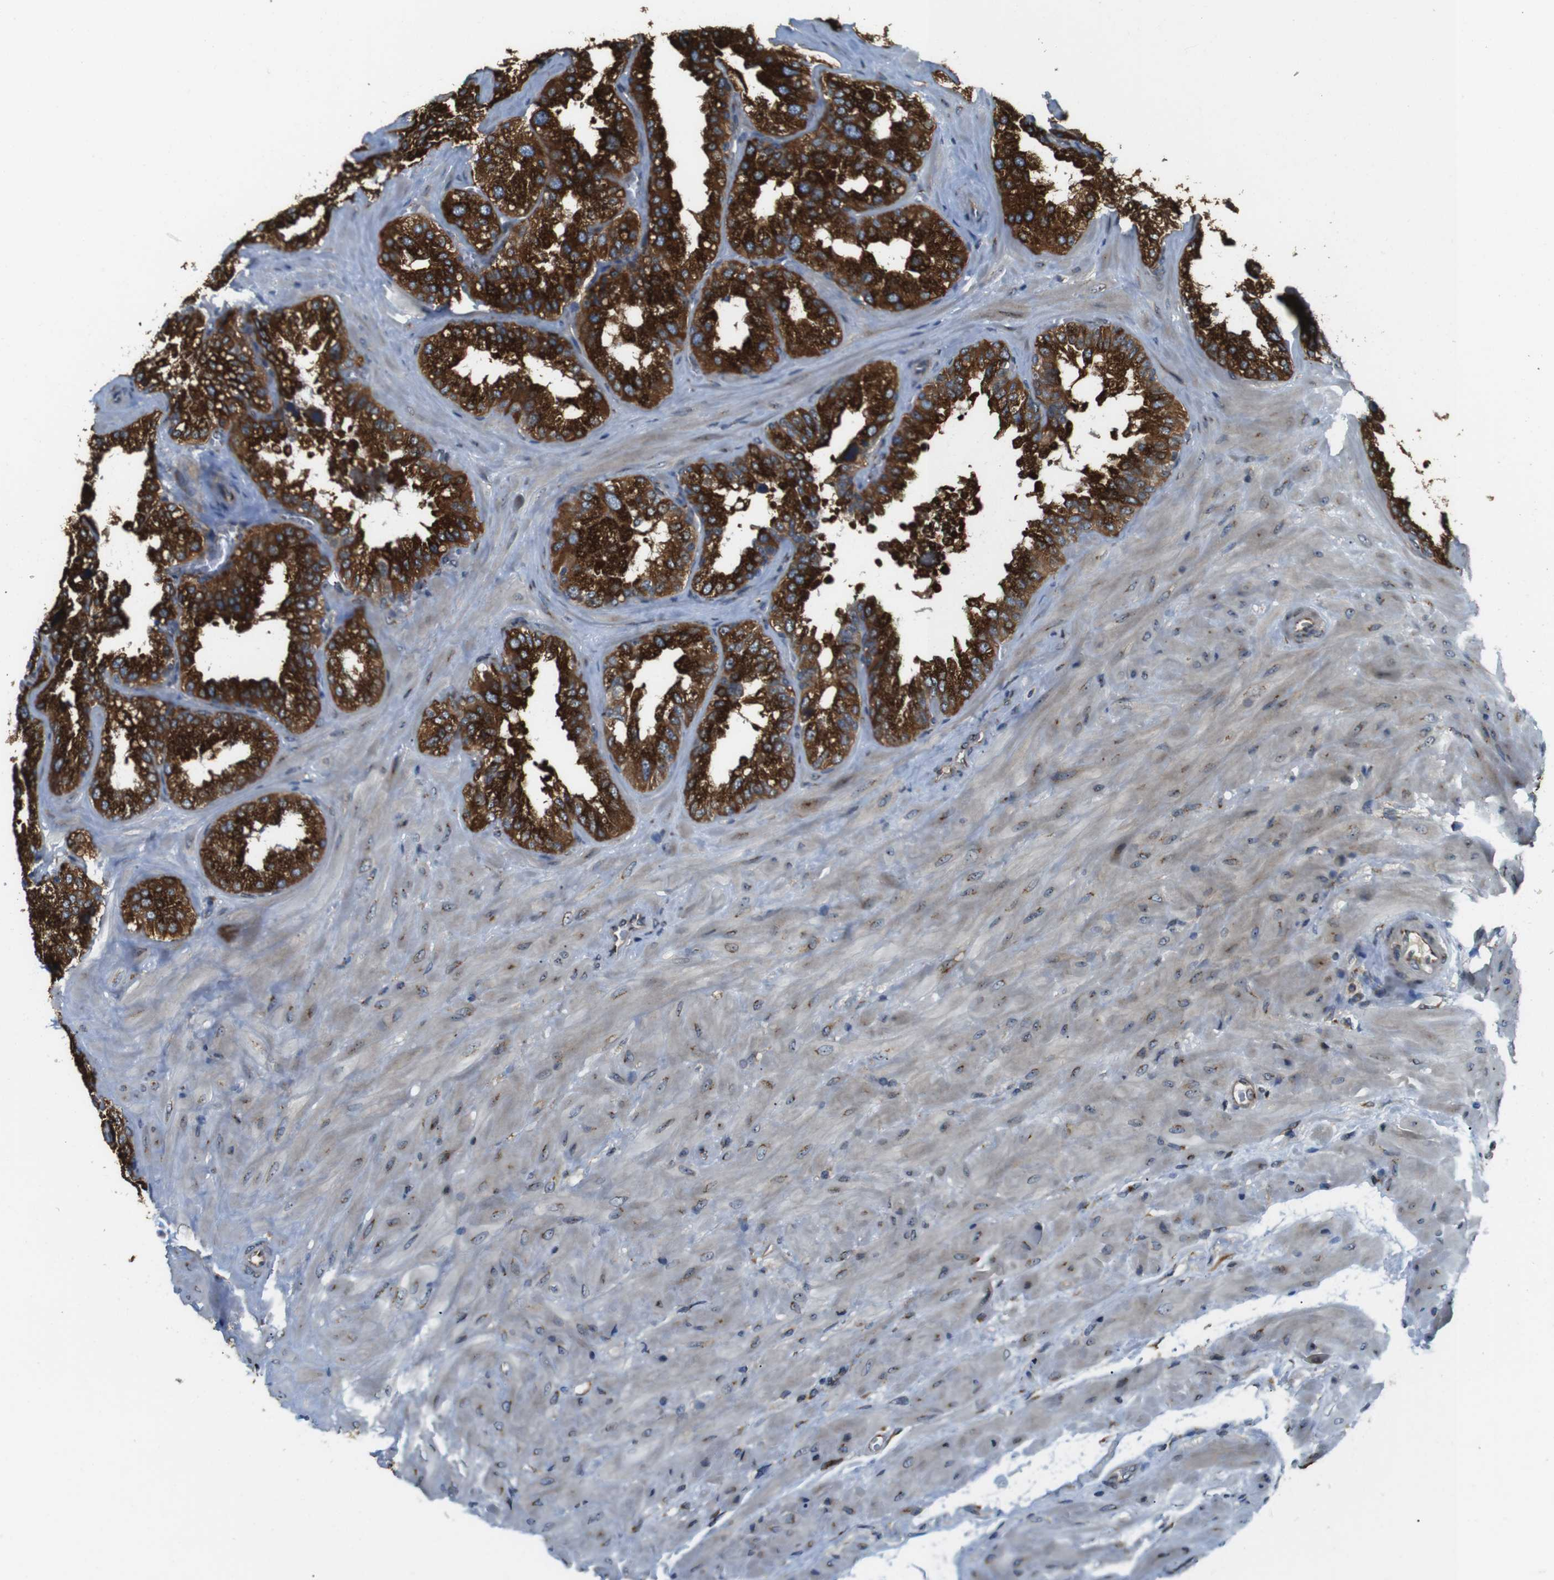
{"staining": {"intensity": "strong", "quantity": ">75%", "location": "cytoplasmic/membranous"}, "tissue": "seminal vesicle", "cell_type": "Glandular cells", "image_type": "normal", "snomed": [{"axis": "morphology", "description": "Normal tissue, NOS"}, {"axis": "topography", "description": "Prostate"}, {"axis": "topography", "description": "Seminal veicle"}], "caption": "High-magnification brightfield microscopy of unremarkable seminal vesicle stained with DAB (brown) and counterstained with hematoxylin (blue). glandular cells exhibit strong cytoplasmic/membranous expression is seen in about>75% of cells.", "gene": "TMEM143", "patient": {"sex": "male", "age": 51}}